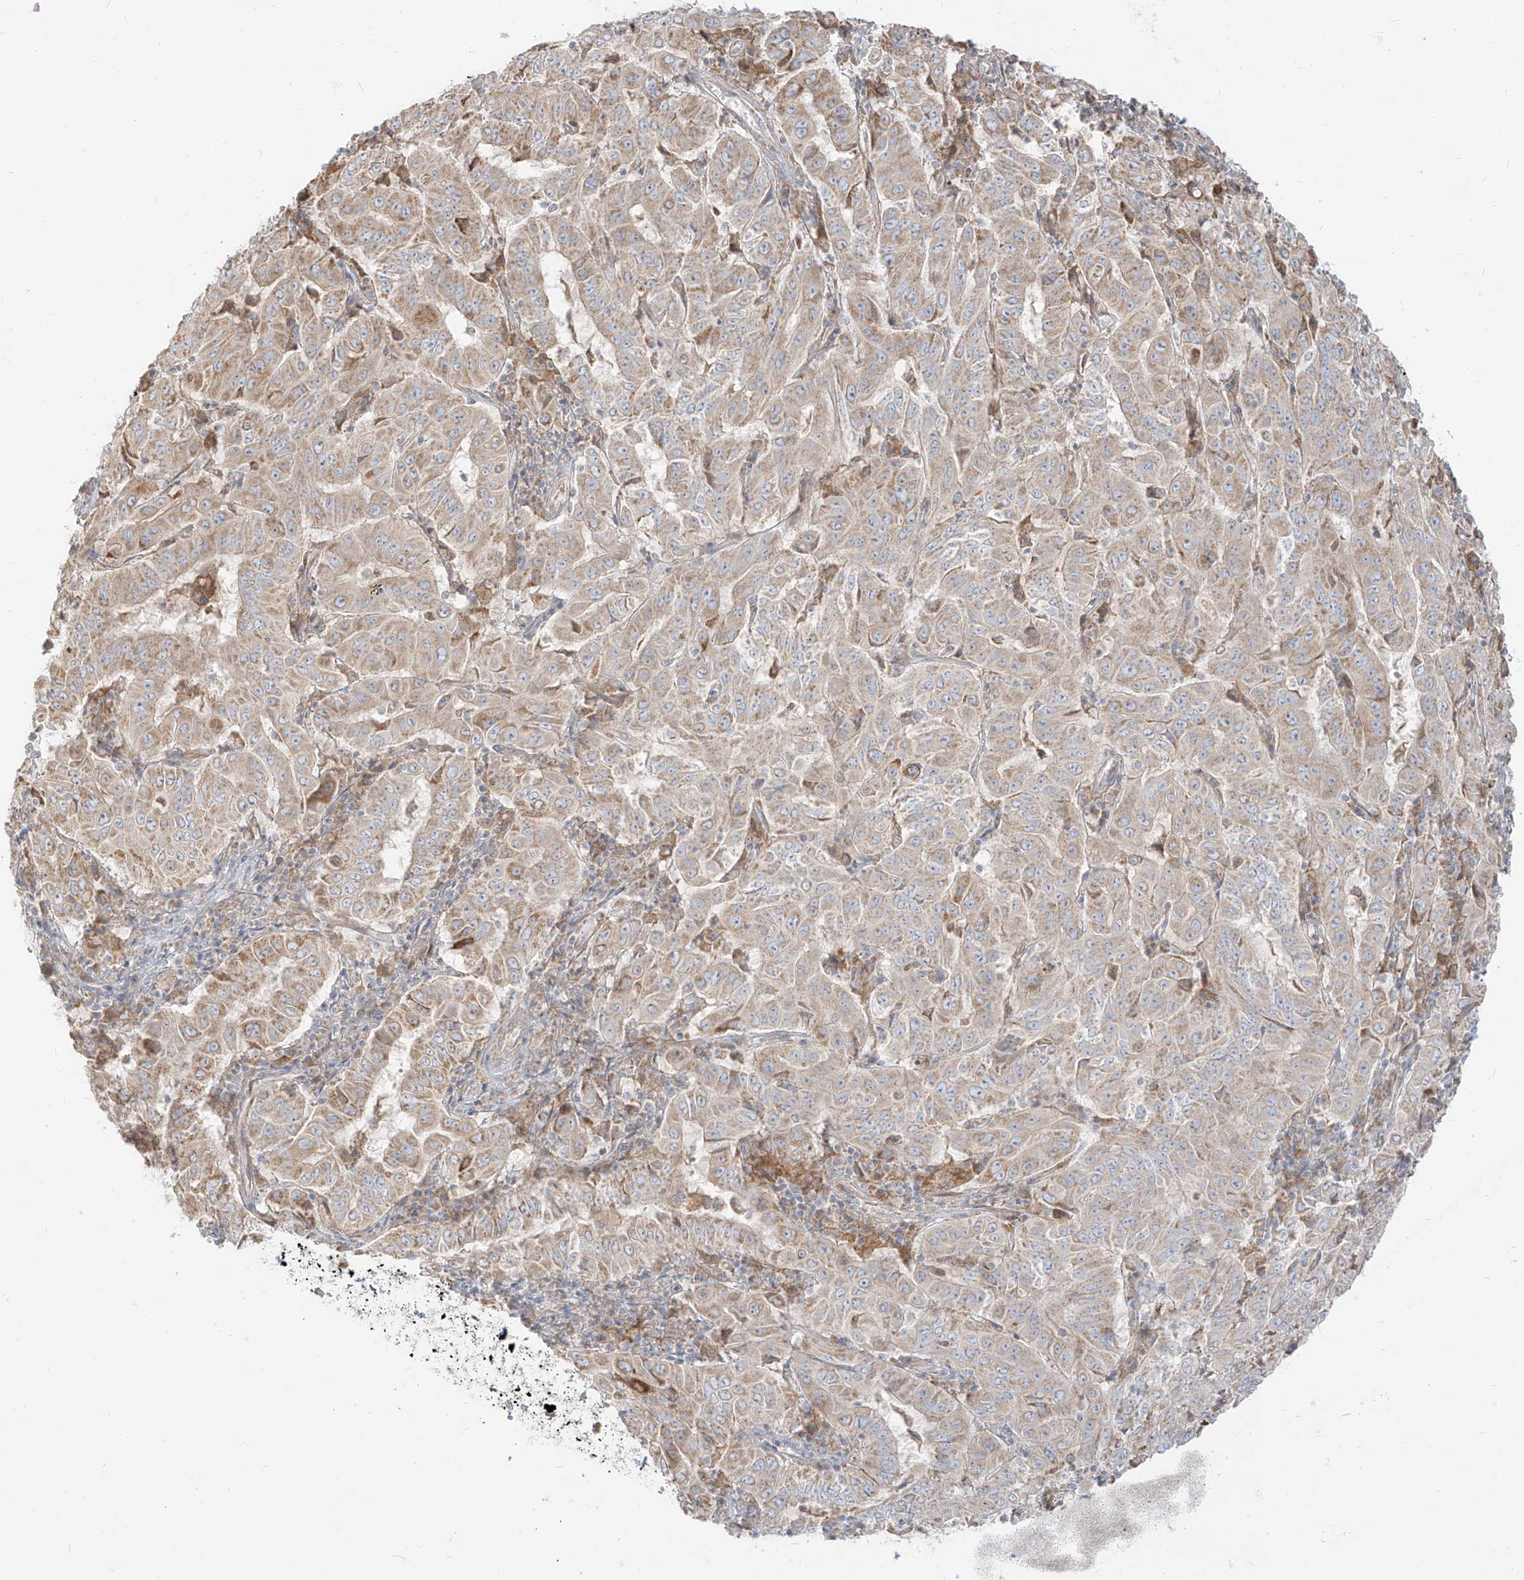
{"staining": {"intensity": "moderate", "quantity": ">75%", "location": "cytoplasmic/membranous"}, "tissue": "pancreatic cancer", "cell_type": "Tumor cells", "image_type": "cancer", "snomed": [{"axis": "morphology", "description": "Adenocarcinoma, NOS"}, {"axis": "topography", "description": "Pancreas"}], "caption": "A brown stain labels moderate cytoplasmic/membranous positivity of a protein in human adenocarcinoma (pancreatic) tumor cells. The staining was performed using DAB to visualize the protein expression in brown, while the nuclei were stained in blue with hematoxylin (Magnification: 20x).", "gene": "ZIM3", "patient": {"sex": "male", "age": 63}}